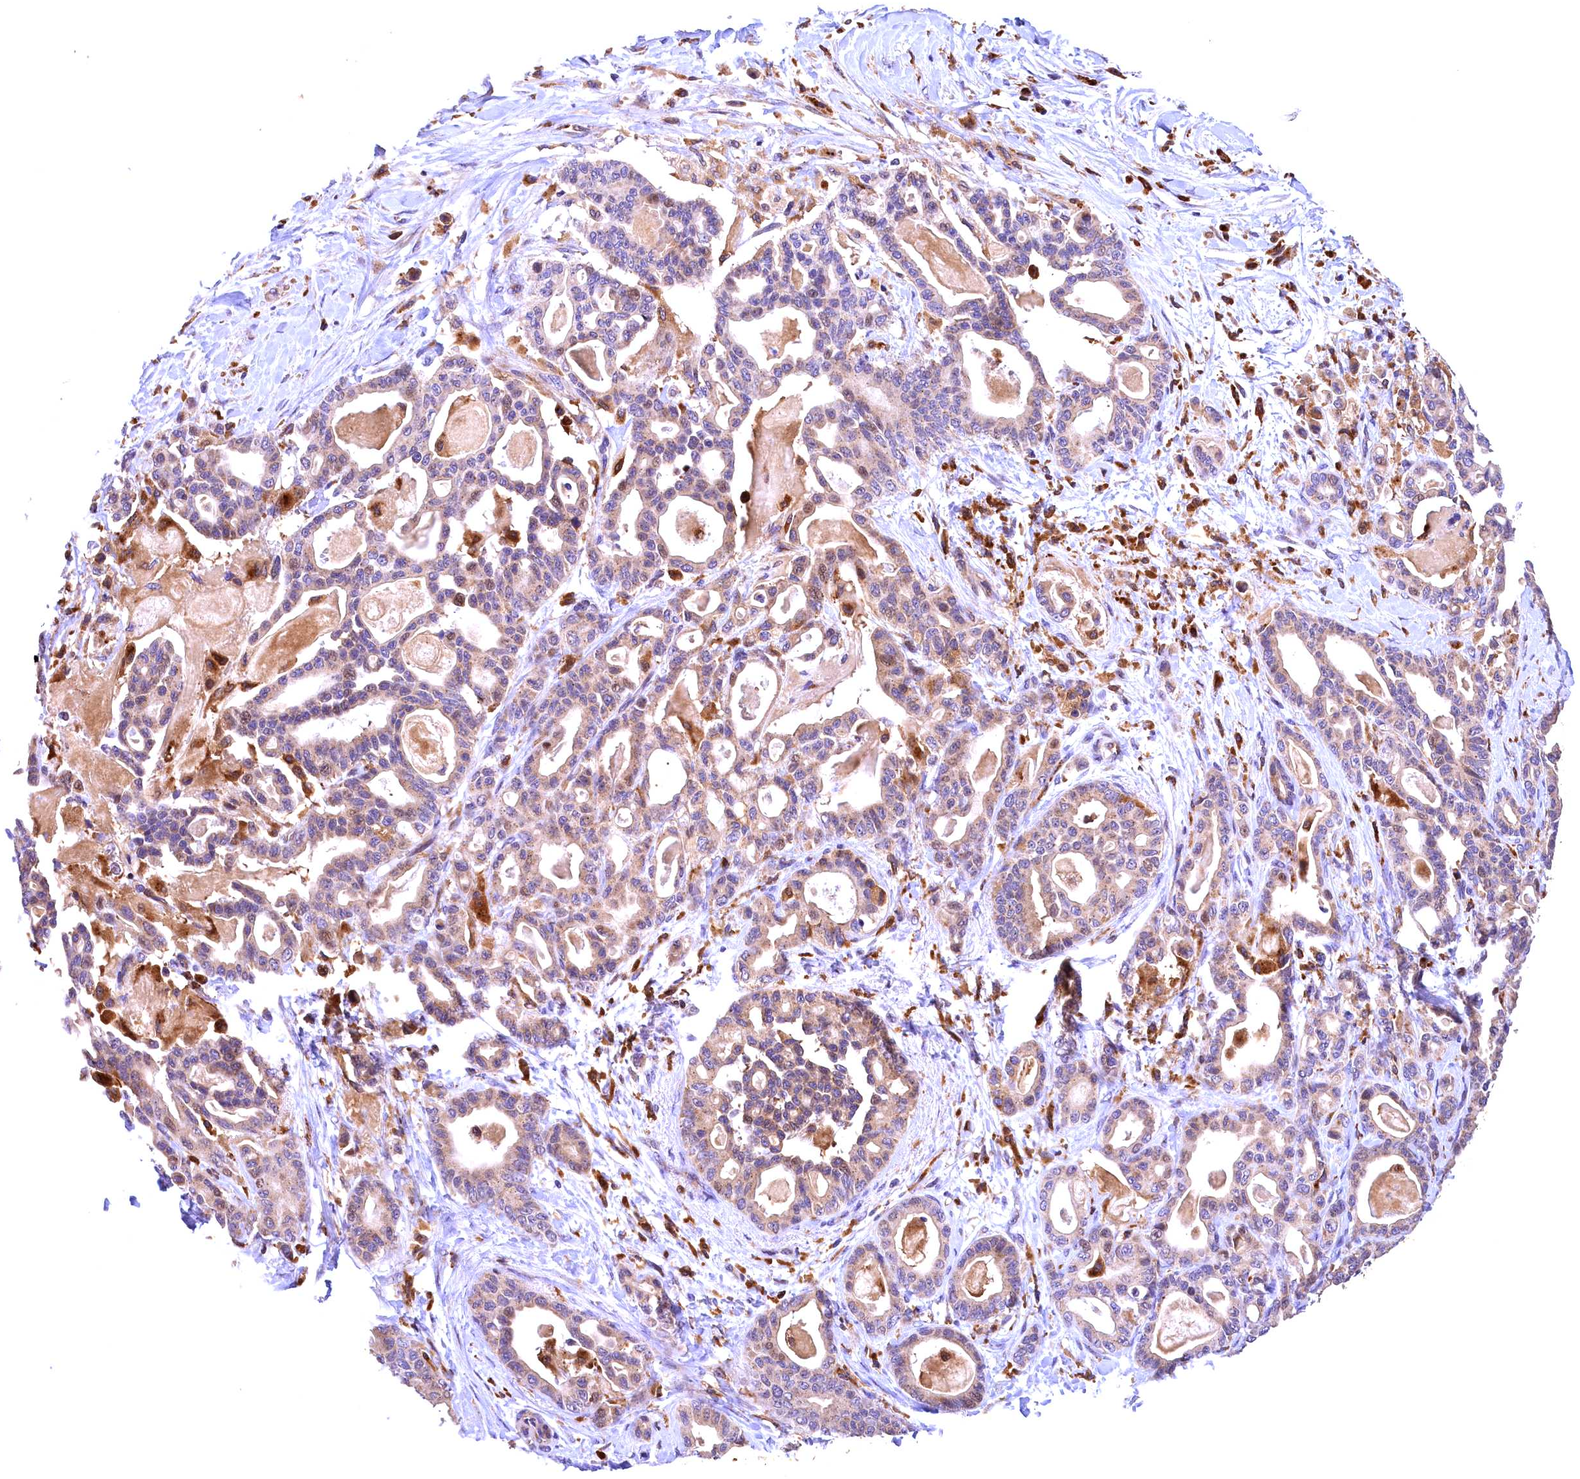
{"staining": {"intensity": "weak", "quantity": "25%-75%", "location": "cytoplasmic/membranous"}, "tissue": "pancreatic cancer", "cell_type": "Tumor cells", "image_type": "cancer", "snomed": [{"axis": "morphology", "description": "Adenocarcinoma, NOS"}, {"axis": "topography", "description": "Pancreas"}], "caption": "Pancreatic adenocarcinoma tissue exhibits weak cytoplasmic/membranous staining in about 25%-75% of tumor cells (DAB (3,3'-diaminobenzidine) IHC with brightfield microscopy, high magnification).", "gene": "NAIP", "patient": {"sex": "male", "age": 63}}